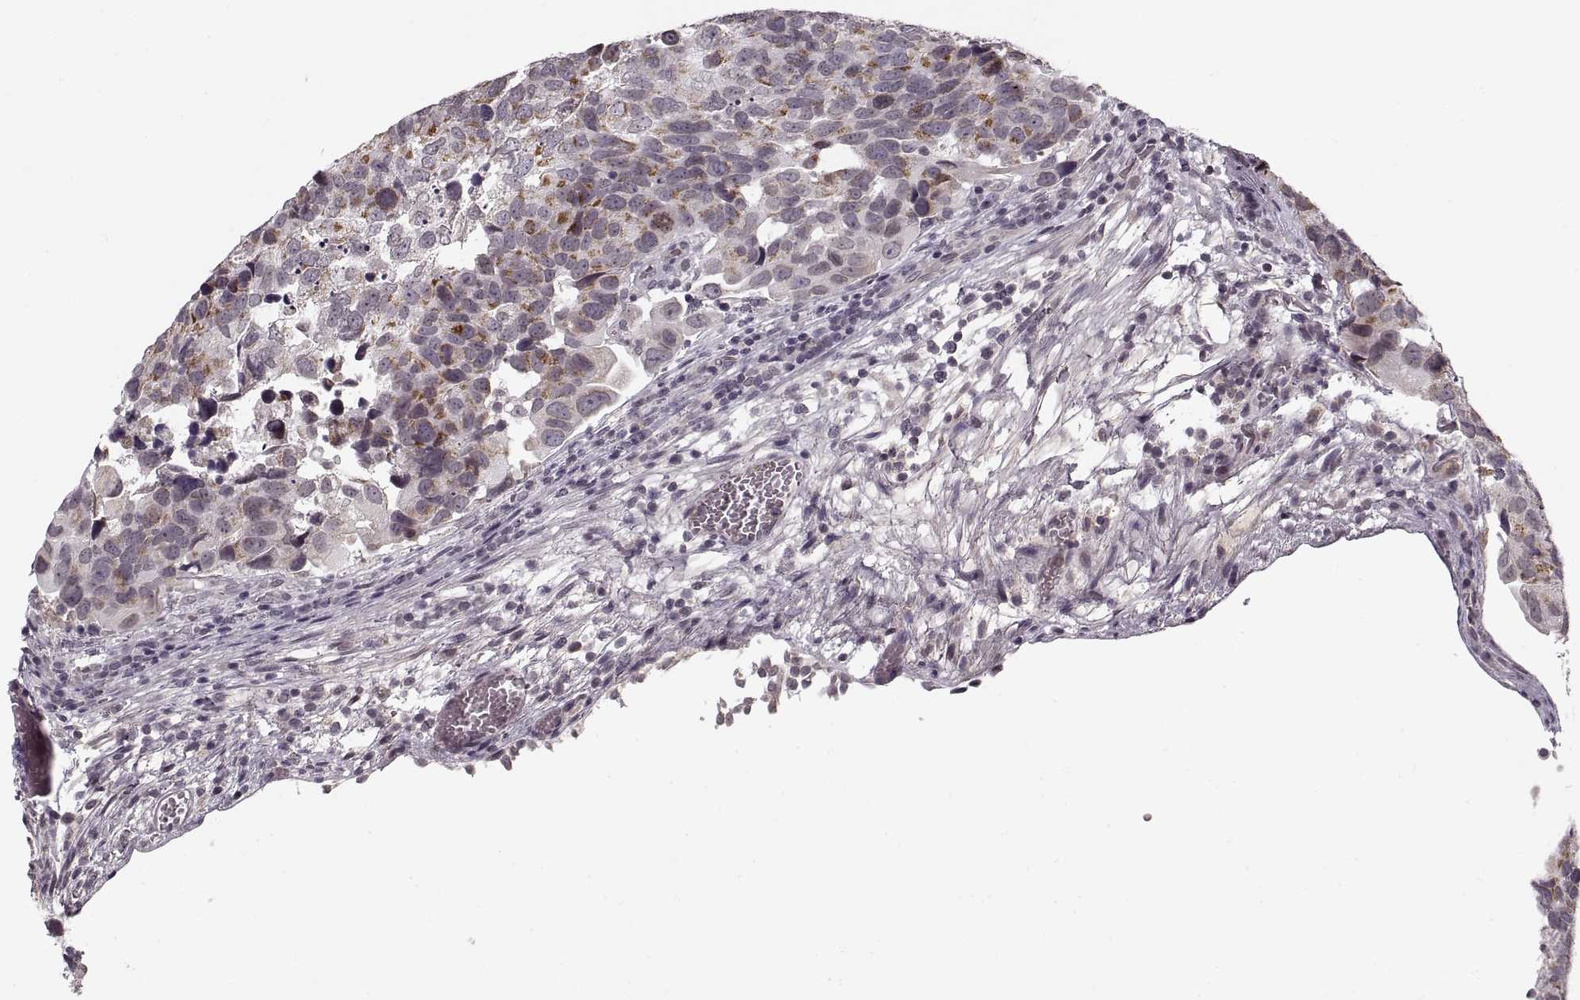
{"staining": {"intensity": "moderate", "quantity": "<25%", "location": "cytoplasmic/membranous"}, "tissue": "urothelial cancer", "cell_type": "Tumor cells", "image_type": "cancer", "snomed": [{"axis": "morphology", "description": "Urothelial carcinoma, High grade"}, {"axis": "topography", "description": "Urinary bladder"}], "caption": "Immunohistochemistry micrograph of human high-grade urothelial carcinoma stained for a protein (brown), which reveals low levels of moderate cytoplasmic/membranous staining in approximately <25% of tumor cells.", "gene": "ASIC3", "patient": {"sex": "male", "age": 60}}